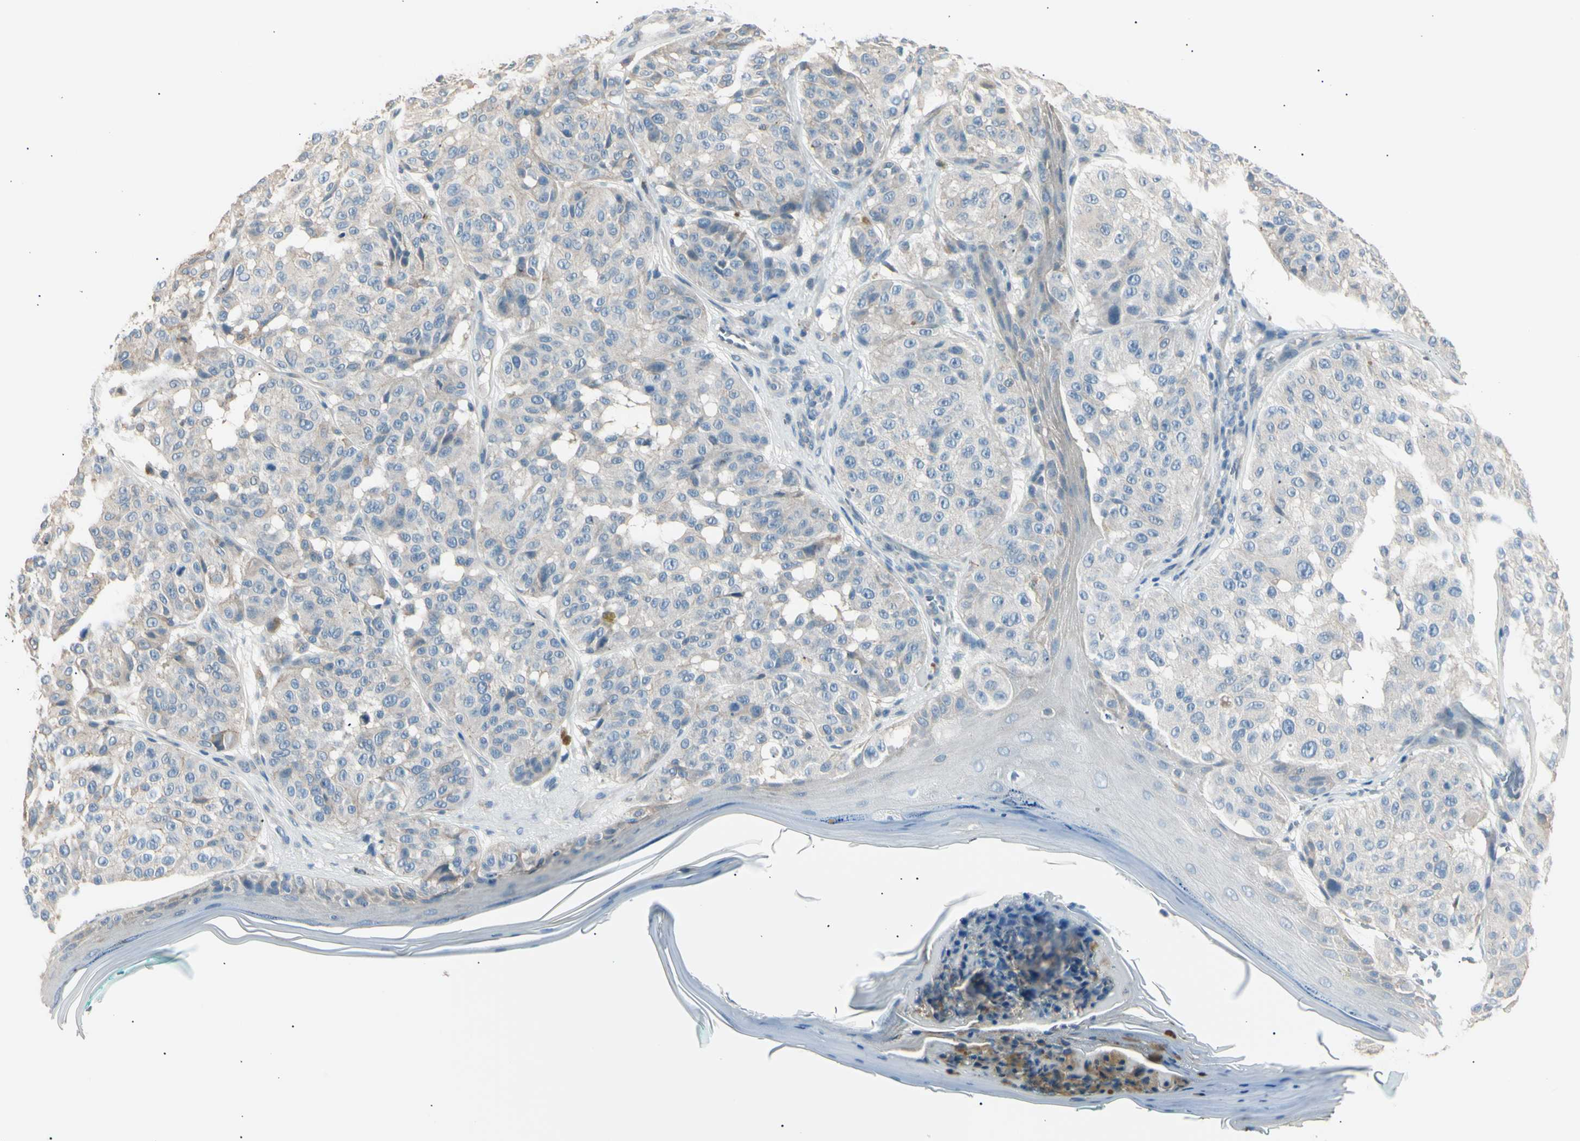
{"staining": {"intensity": "weak", "quantity": "<25%", "location": "cytoplasmic/membranous"}, "tissue": "melanoma", "cell_type": "Tumor cells", "image_type": "cancer", "snomed": [{"axis": "morphology", "description": "Malignant melanoma, NOS"}, {"axis": "topography", "description": "Skin"}], "caption": "Melanoma was stained to show a protein in brown. There is no significant expression in tumor cells.", "gene": "LHPP", "patient": {"sex": "female", "age": 46}}